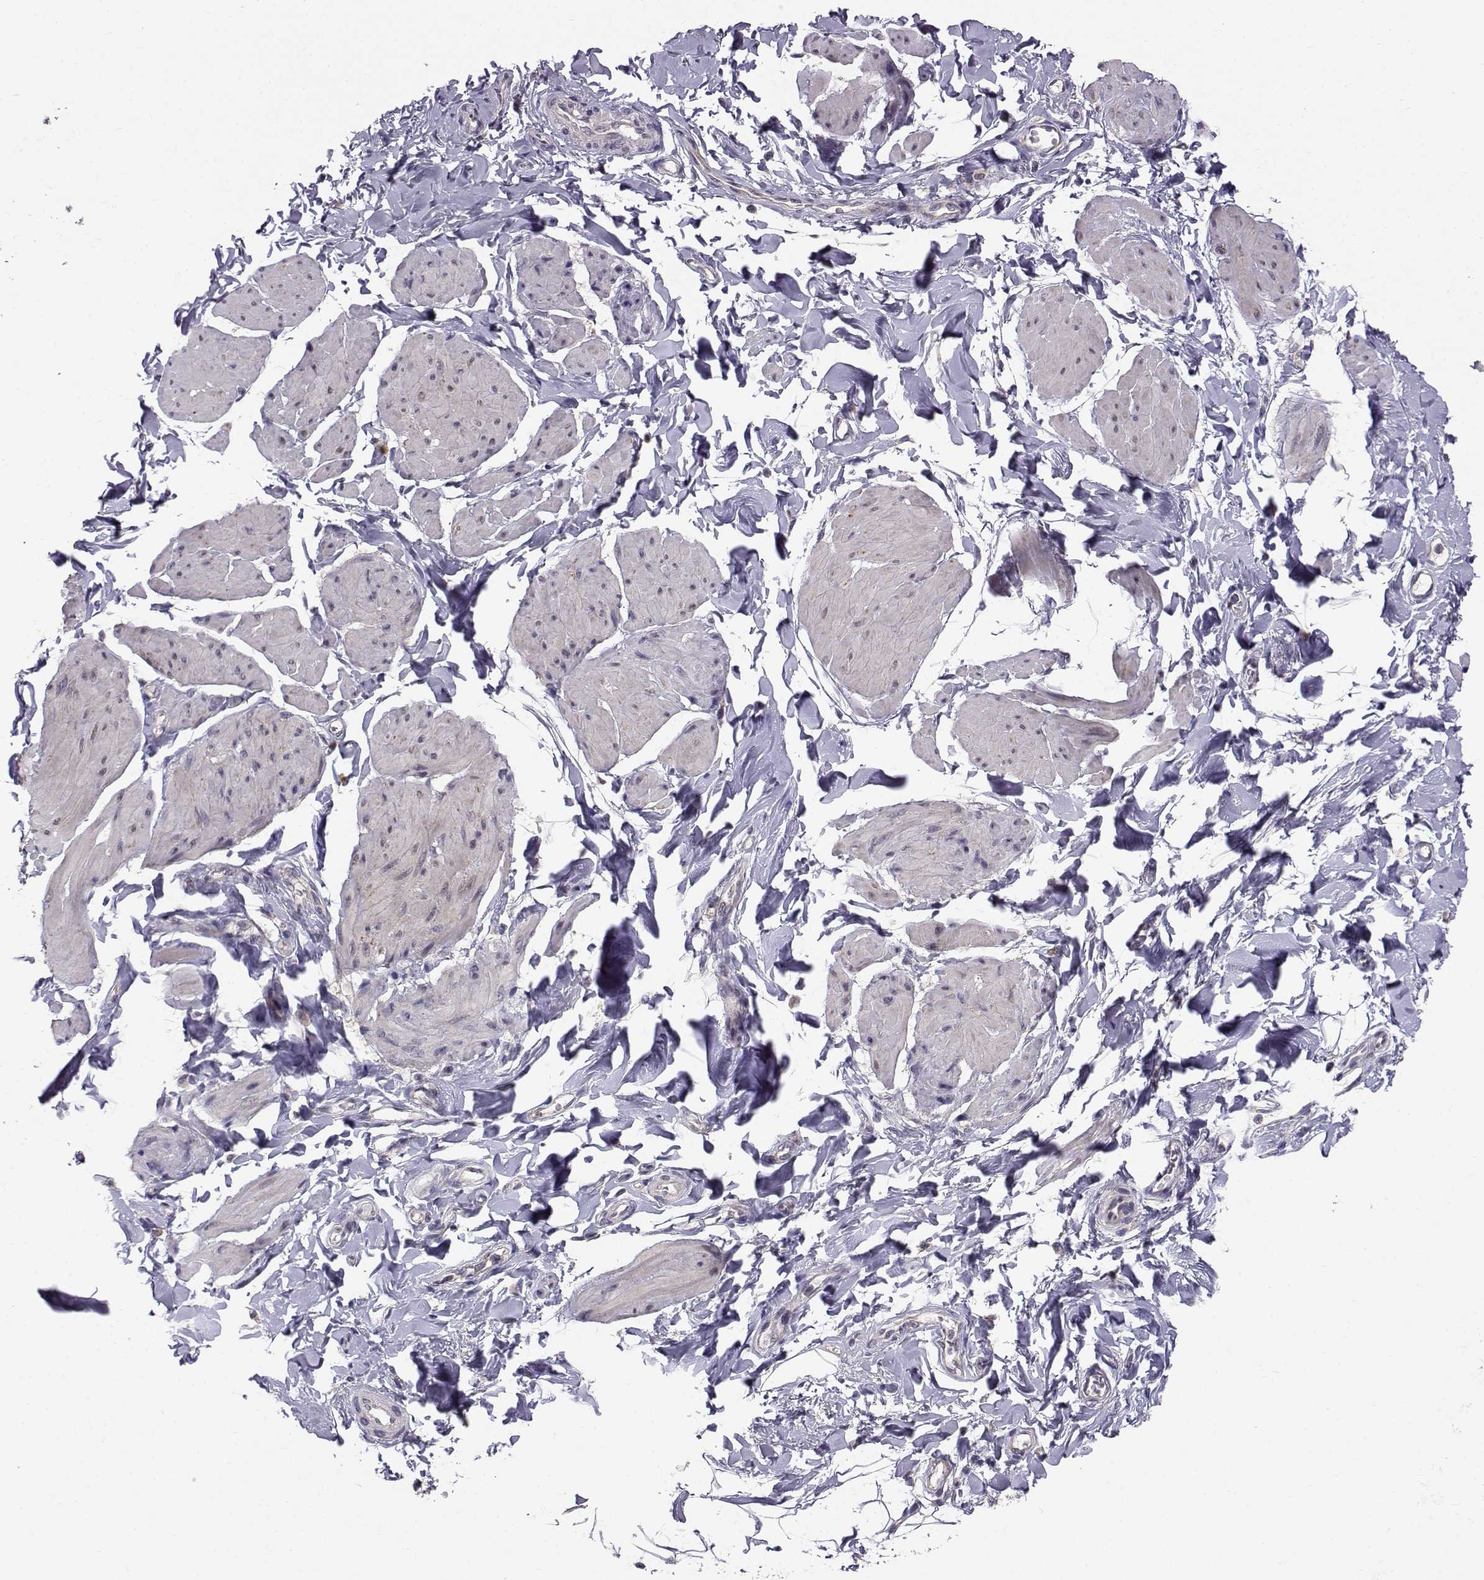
{"staining": {"intensity": "negative", "quantity": "none", "location": "none"}, "tissue": "smooth muscle", "cell_type": "Smooth muscle cells", "image_type": "normal", "snomed": [{"axis": "morphology", "description": "Normal tissue, NOS"}, {"axis": "topography", "description": "Adipose tissue"}, {"axis": "topography", "description": "Smooth muscle"}, {"axis": "topography", "description": "Peripheral nerve tissue"}], "caption": "The photomicrograph exhibits no significant expression in smooth muscle cells of smooth muscle. Nuclei are stained in blue.", "gene": "PEX5L", "patient": {"sex": "male", "age": 83}}